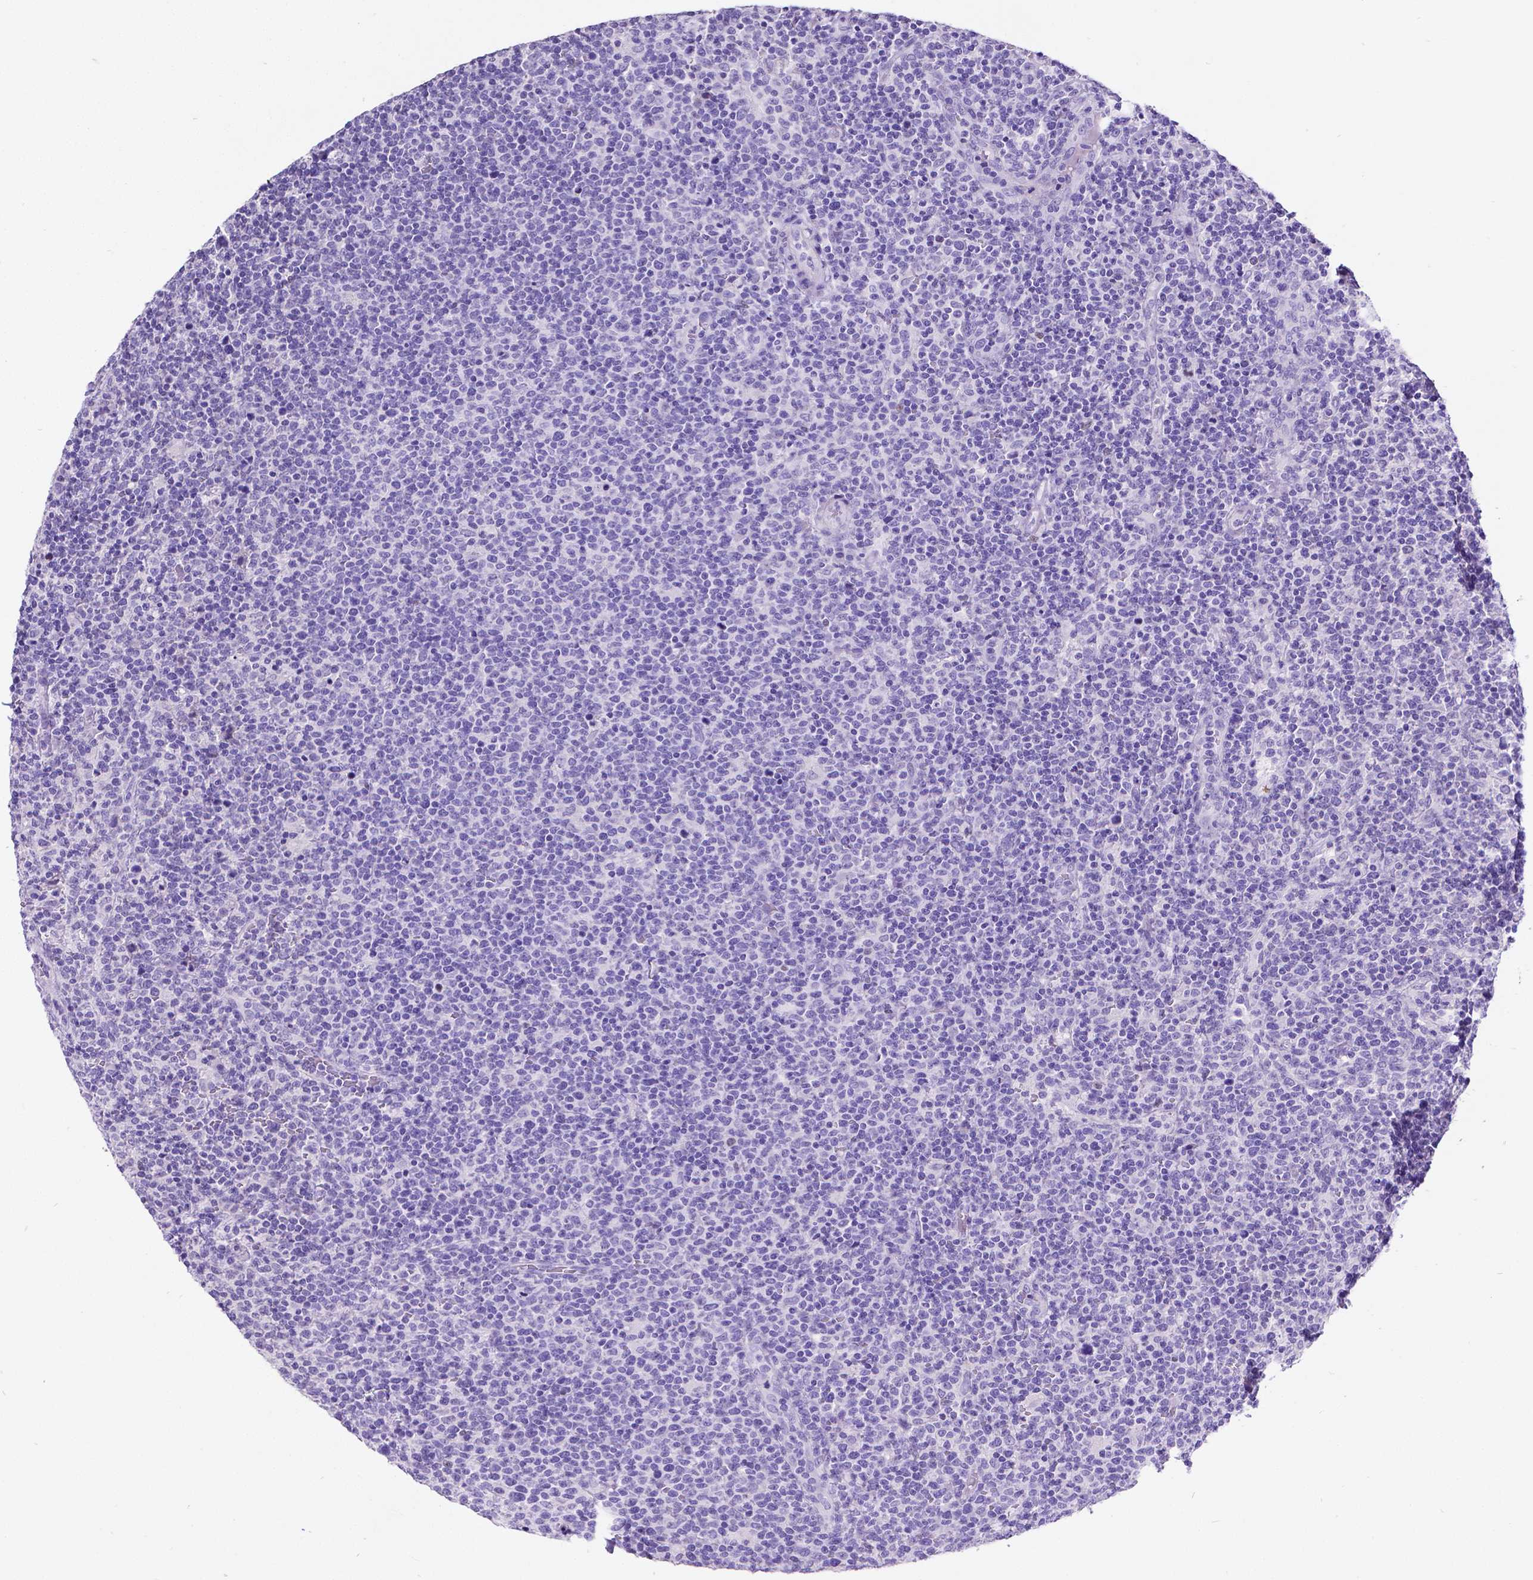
{"staining": {"intensity": "negative", "quantity": "none", "location": "none"}, "tissue": "lymphoma", "cell_type": "Tumor cells", "image_type": "cancer", "snomed": [{"axis": "morphology", "description": "Malignant lymphoma, non-Hodgkin's type, High grade"}, {"axis": "topography", "description": "Lymph node"}], "caption": "Immunohistochemical staining of human high-grade malignant lymphoma, non-Hodgkin's type reveals no significant expression in tumor cells.", "gene": "SATB2", "patient": {"sex": "male", "age": 61}}